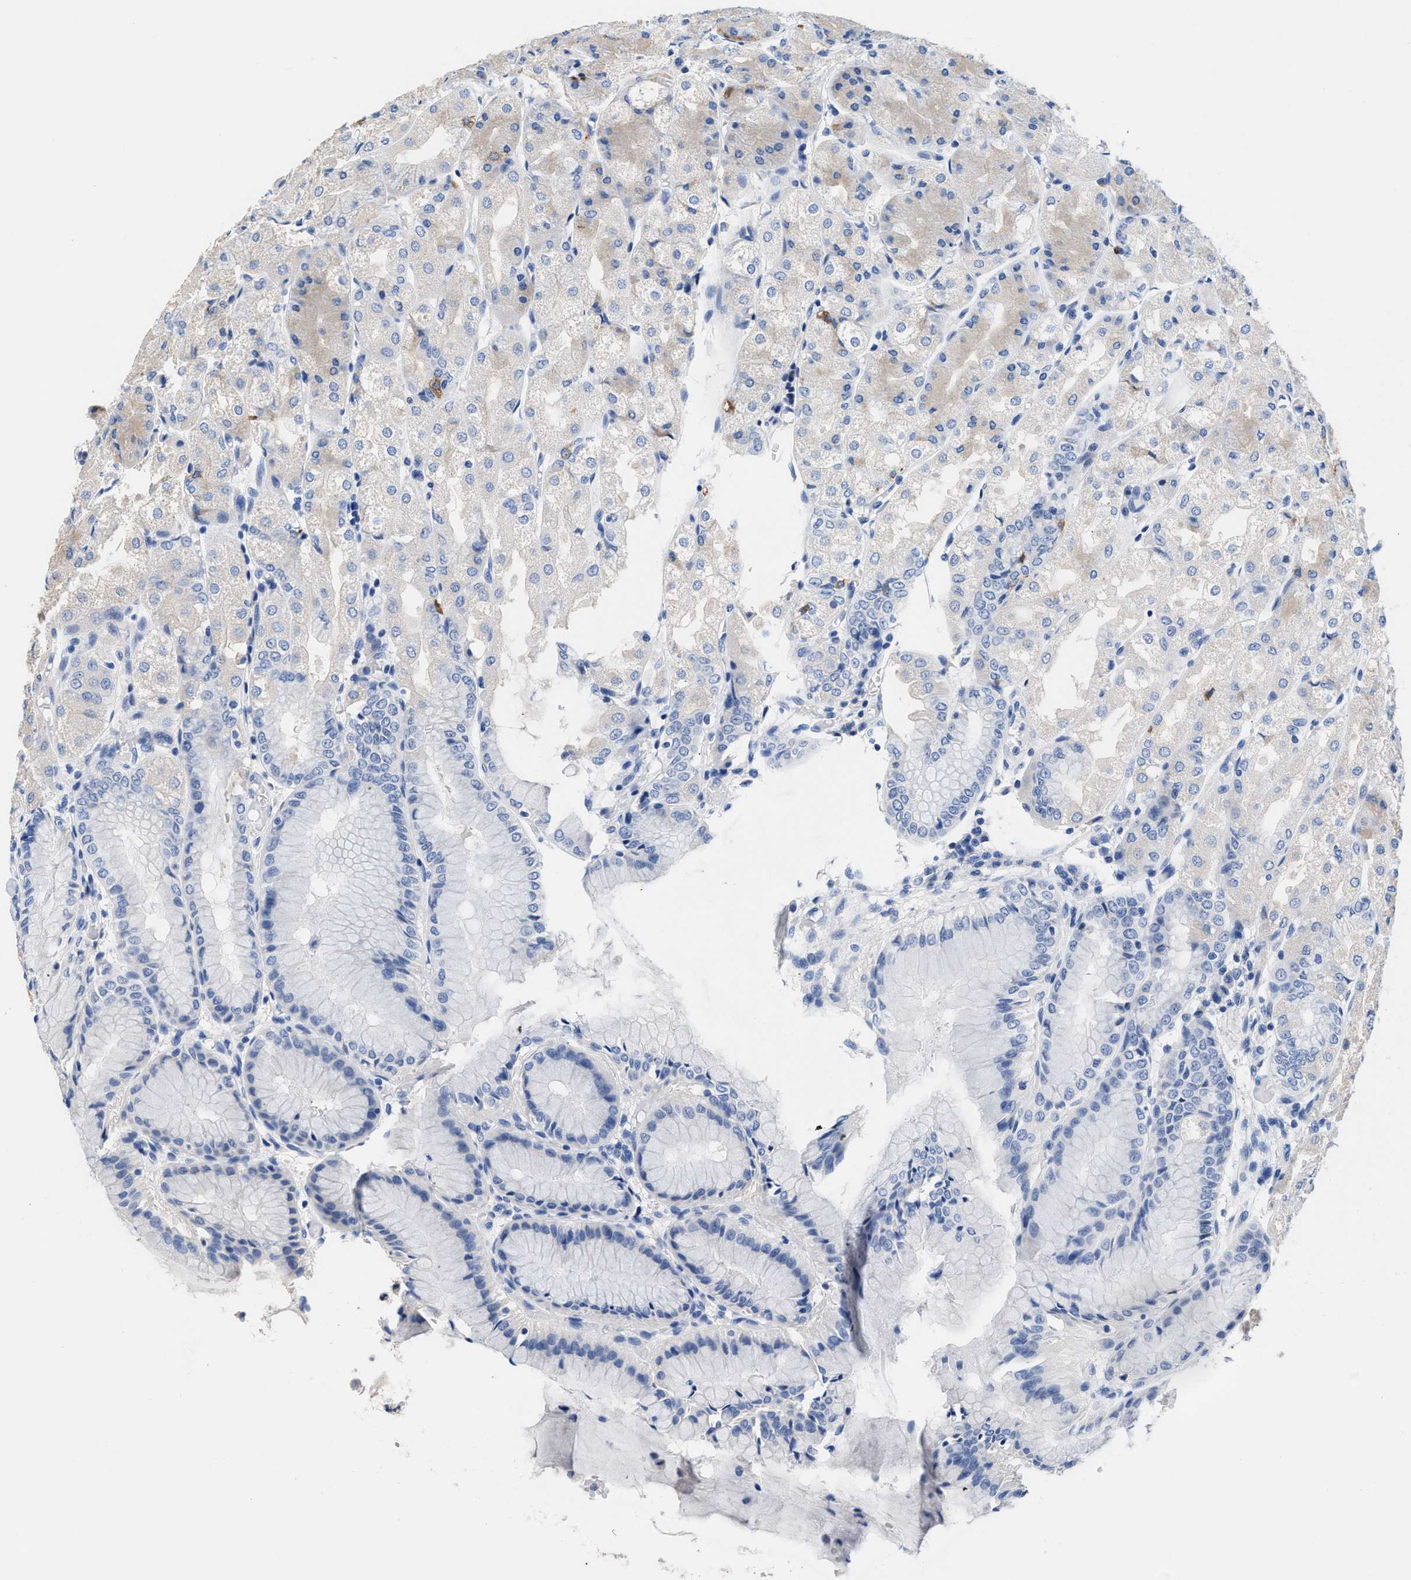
{"staining": {"intensity": "moderate", "quantity": "<25%", "location": "cytoplasmic/membranous"}, "tissue": "stomach", "cell_type": "Glandular cells", "image_type": "normal", "snomed": [{"axis": "morphology", "description": "Normal tissue, NOS"}, {"axis": "topography", "description": "Stomach, upper"}], "caption": "Immunohistochemical staining of normal human stomach exhibits low levels of moderate cytoplasmic/membranous expression in about <25% of glandular cells. (DAB = brown stain, brightfield microscopy at high magnification).", "gene": "SLFN13", "patient": {"sex": "male", "age": 72}}